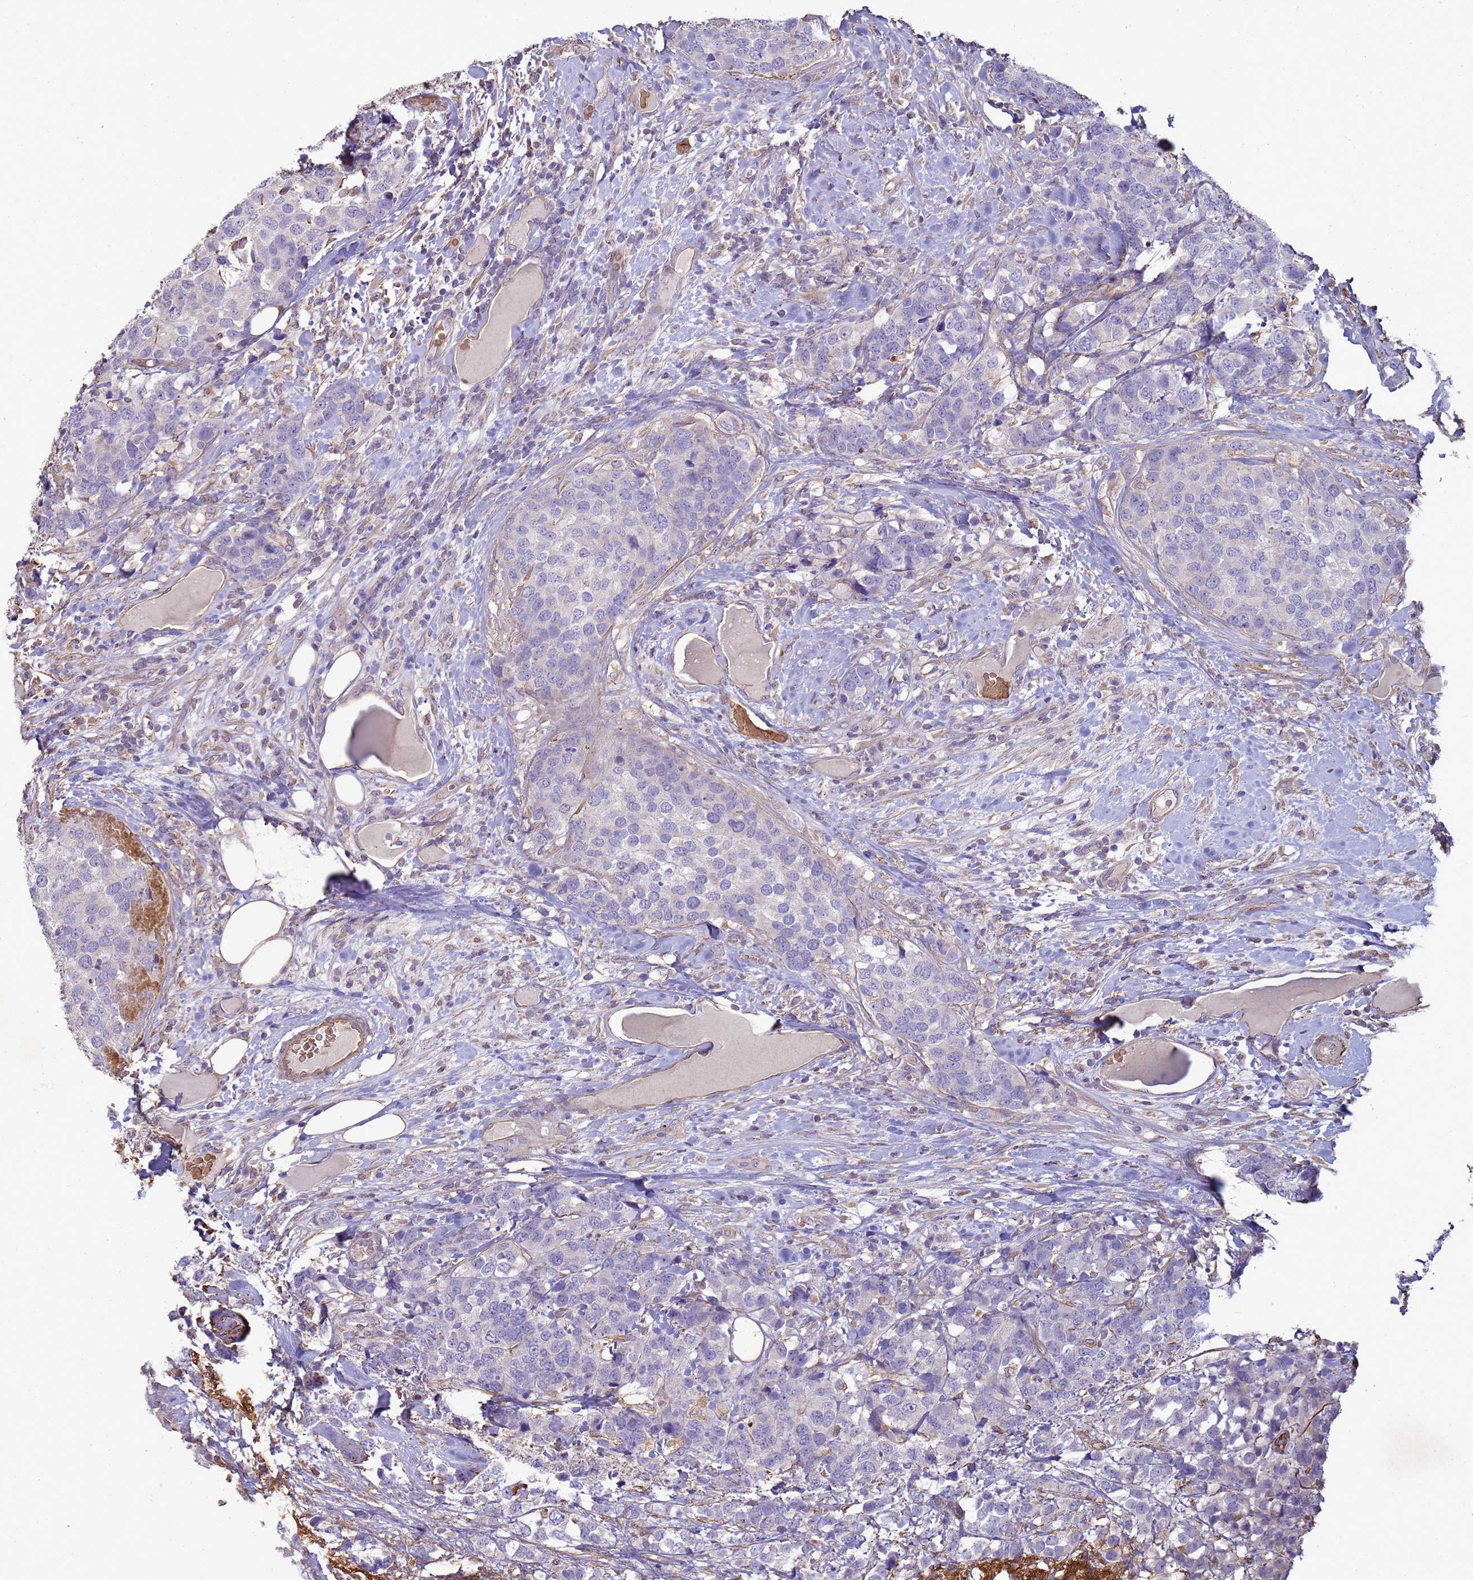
{"staining": {"intensity": "negative", "quantity": "none", "location": "none"}, "tissue": "breast cancer", "cell_type": "Tumor cells", "image_type": "cancer", "snomed": [{"axis": "morphology", "description": "Lobular carcinoma"}, {"axis": "topography", "description": "Breast"}], "caption": "Immunohistochemistry micrograph of human breast cancer (lobular carcinoma) stained for a protein (brown), which reveals no expression in tumor cells.", "gene": "SGIP1", "patient": {"sex": "female", "age": 59}}